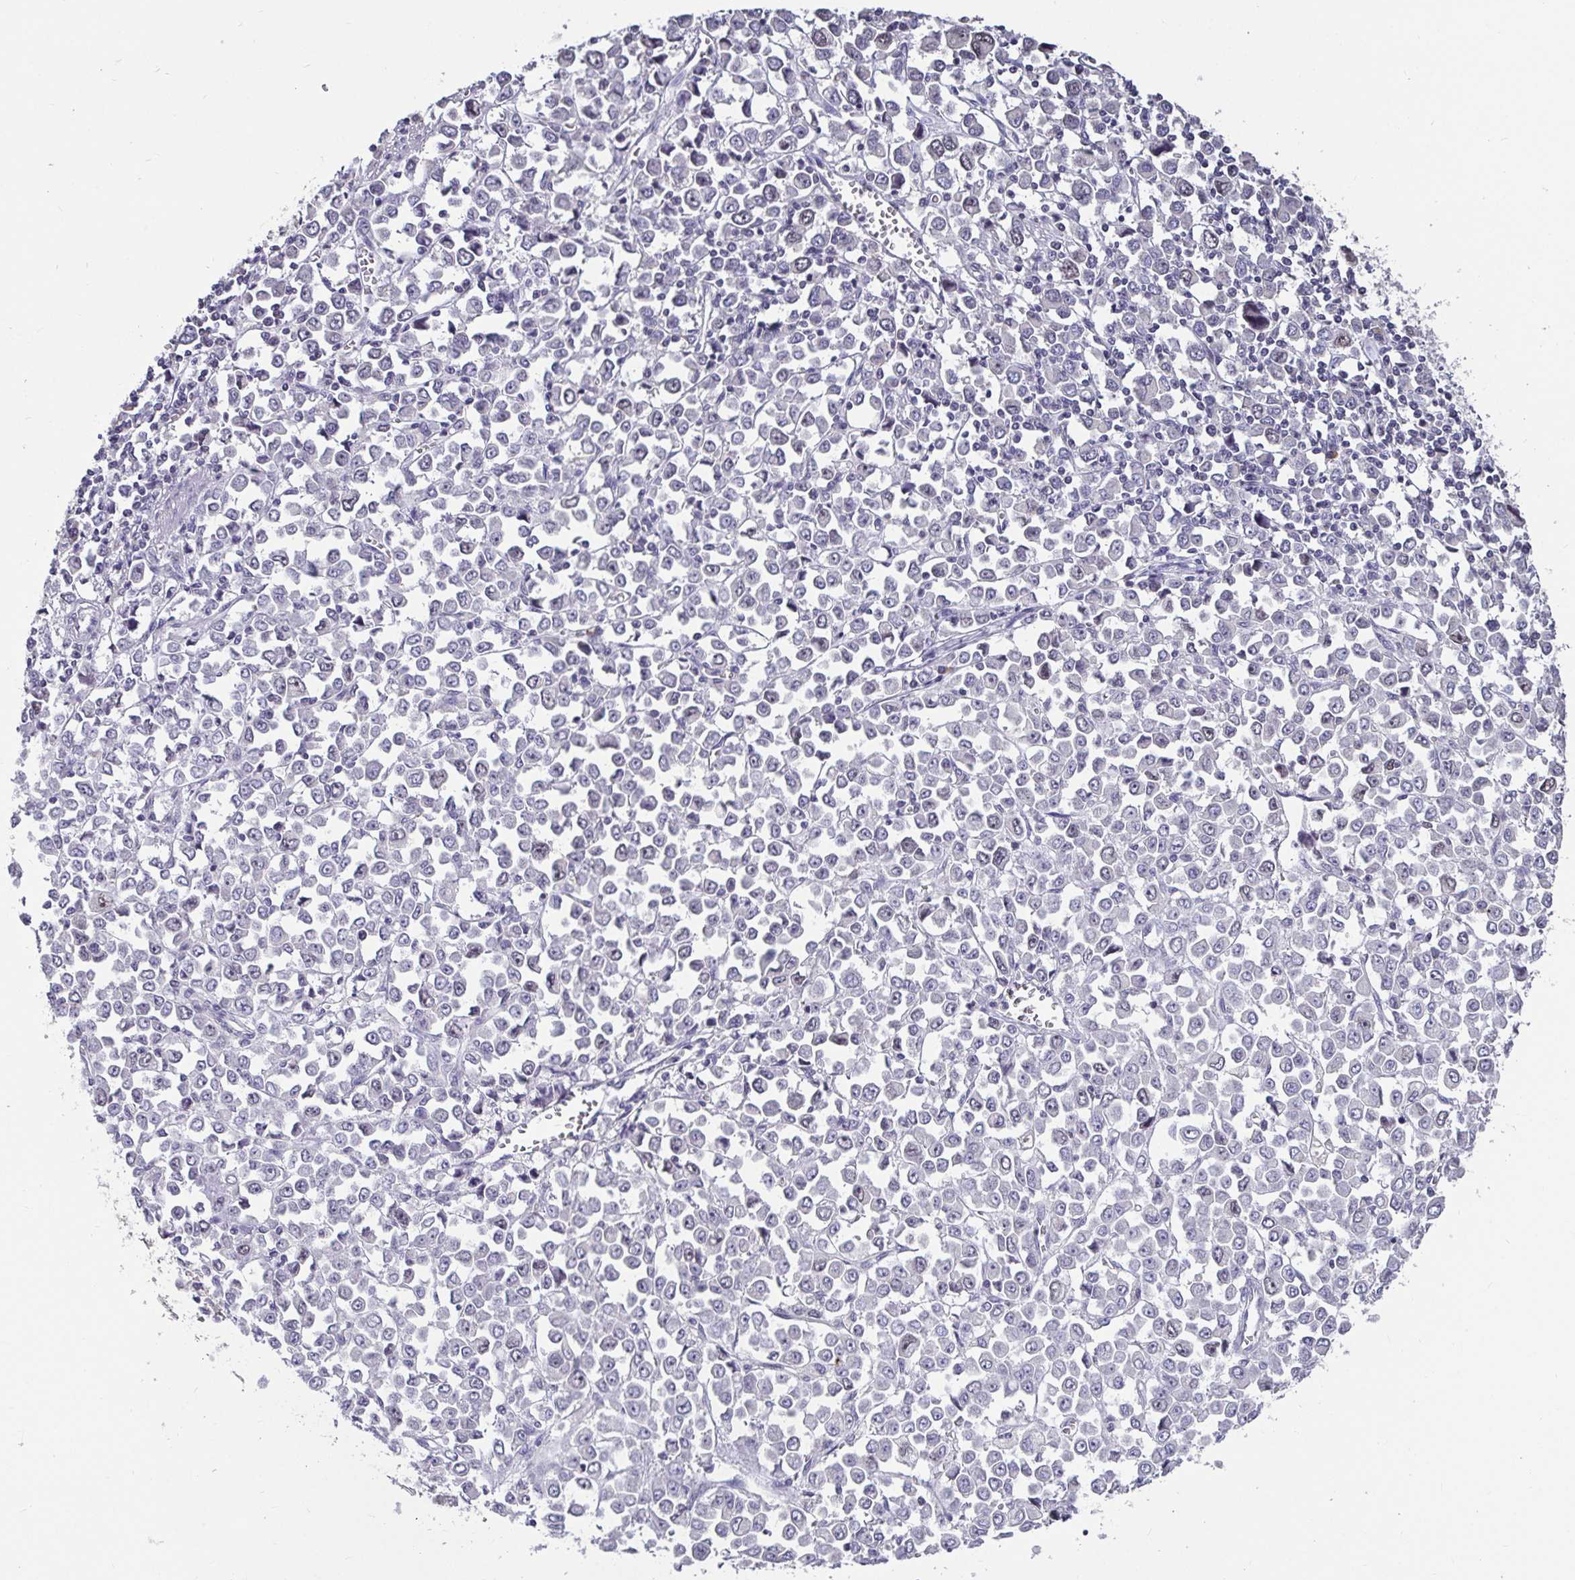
{"staining": {"intensity": "negative", "quantity": "none", "location": "none"}, "tissue": "stomach cancer", "cell_type": "Tumor cells", "image_type": "cancer", "snomed": [{"axis": "morphology", "description": "Adenocarcinoma, NOS"}, {"axis": "topography", "description": "Stomach, upper"}], "caption": "Immunohistochemistry (IHC) of human adenocarcinoma (stomach) displays no positivity in tumor cells.", "gene": "ANLN", "patient": {"sex": "male", "age": 70}}